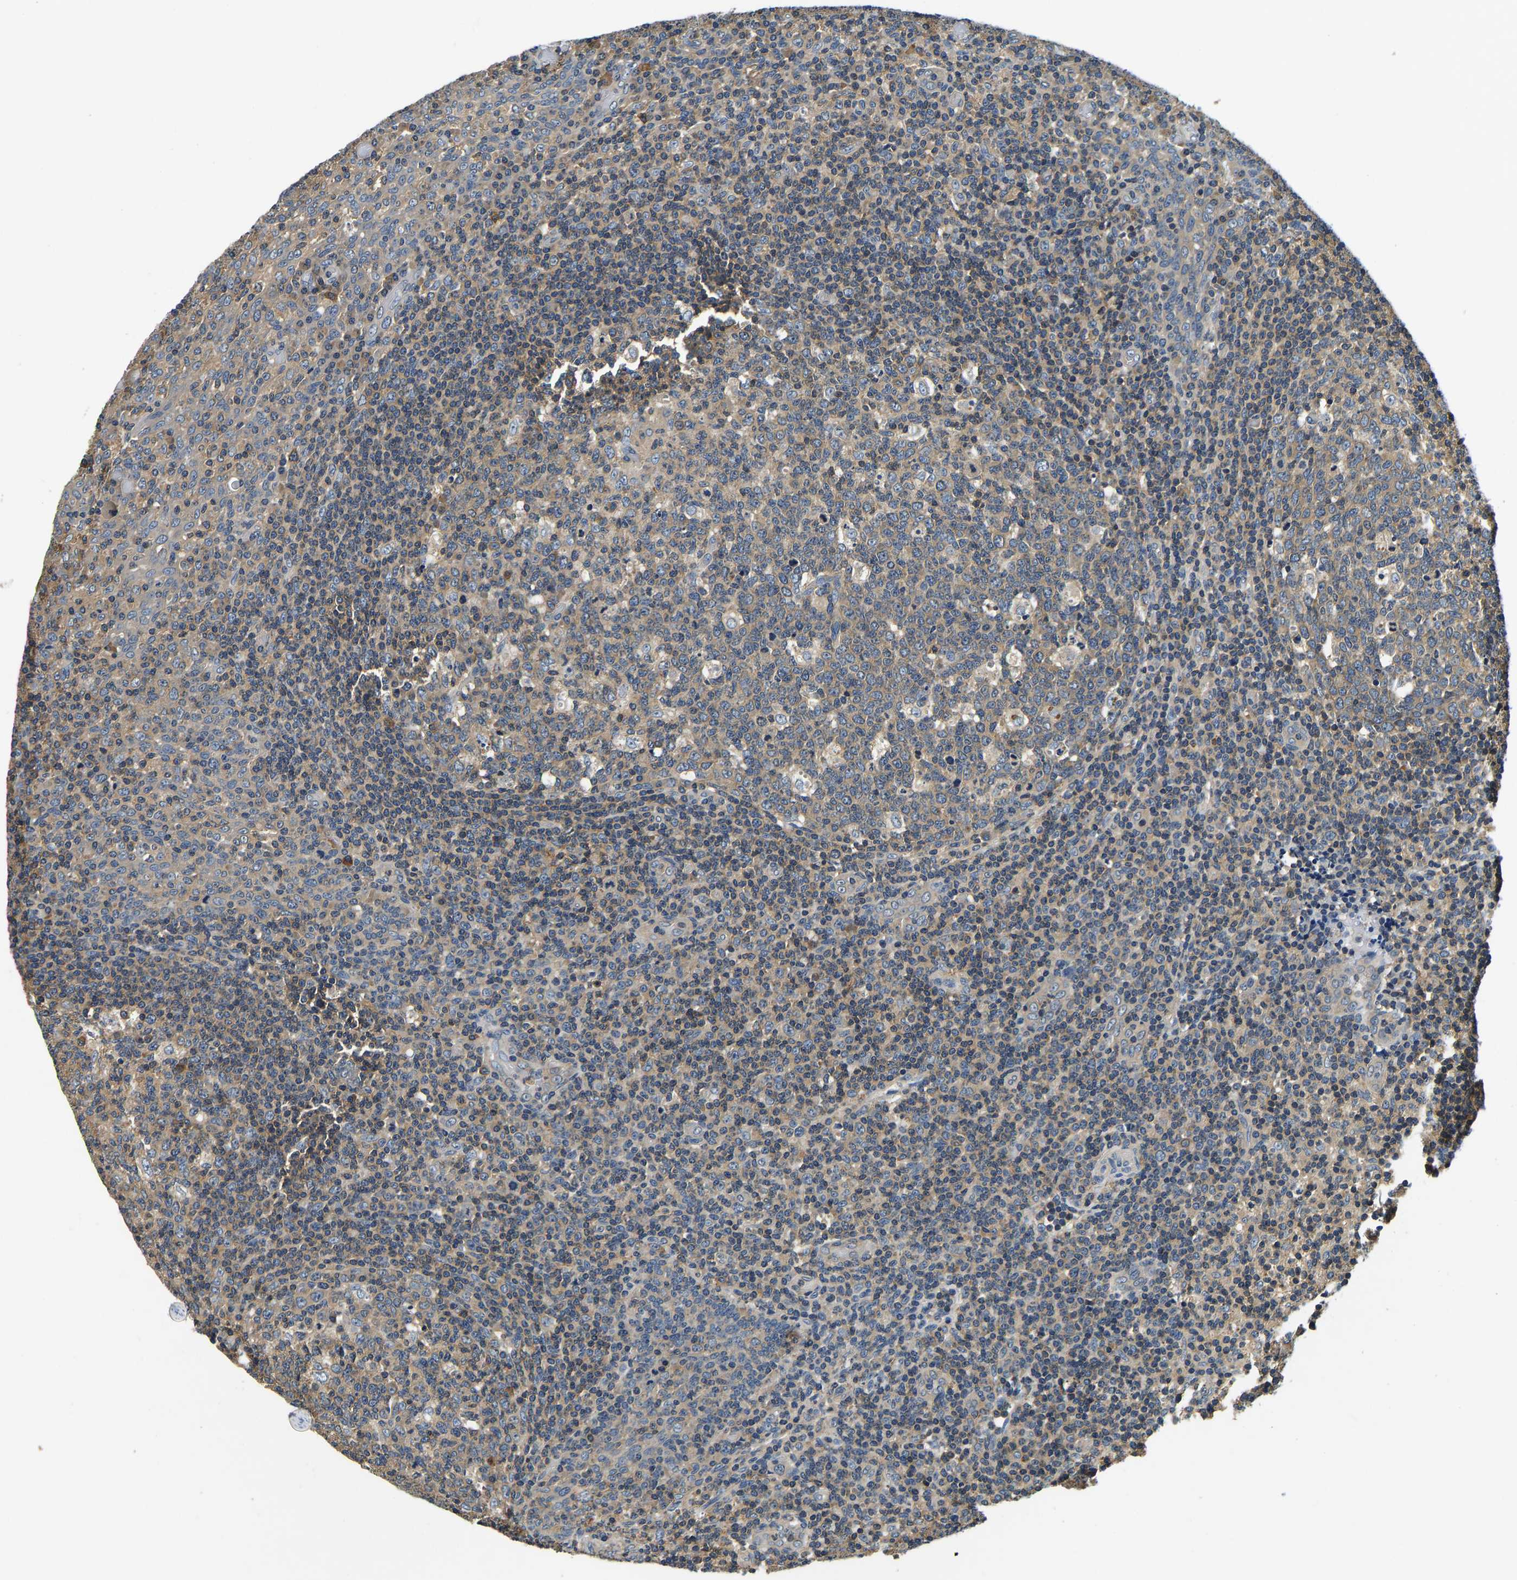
{"staining": {"intensity": "weak", "quantity": ">75%", "location": "cytoplasmic/membranous"}, "tissue": "tonsil", "cell_type": "Germinal center cells", "image_type": "normal", "snomed": [{"axis": "morphology", "description": "Normal tissue, NOS"}, {"axis": "topography", "description": "Tonsil"}], "caption": "Tonsil stained with immunohistochemistry demonstrates weak cytoplasmic/membranous positivity in approximately >75% of germinal center cells.", "gene": "RESF1", "patient": {"sex": "female", "age": 19}}